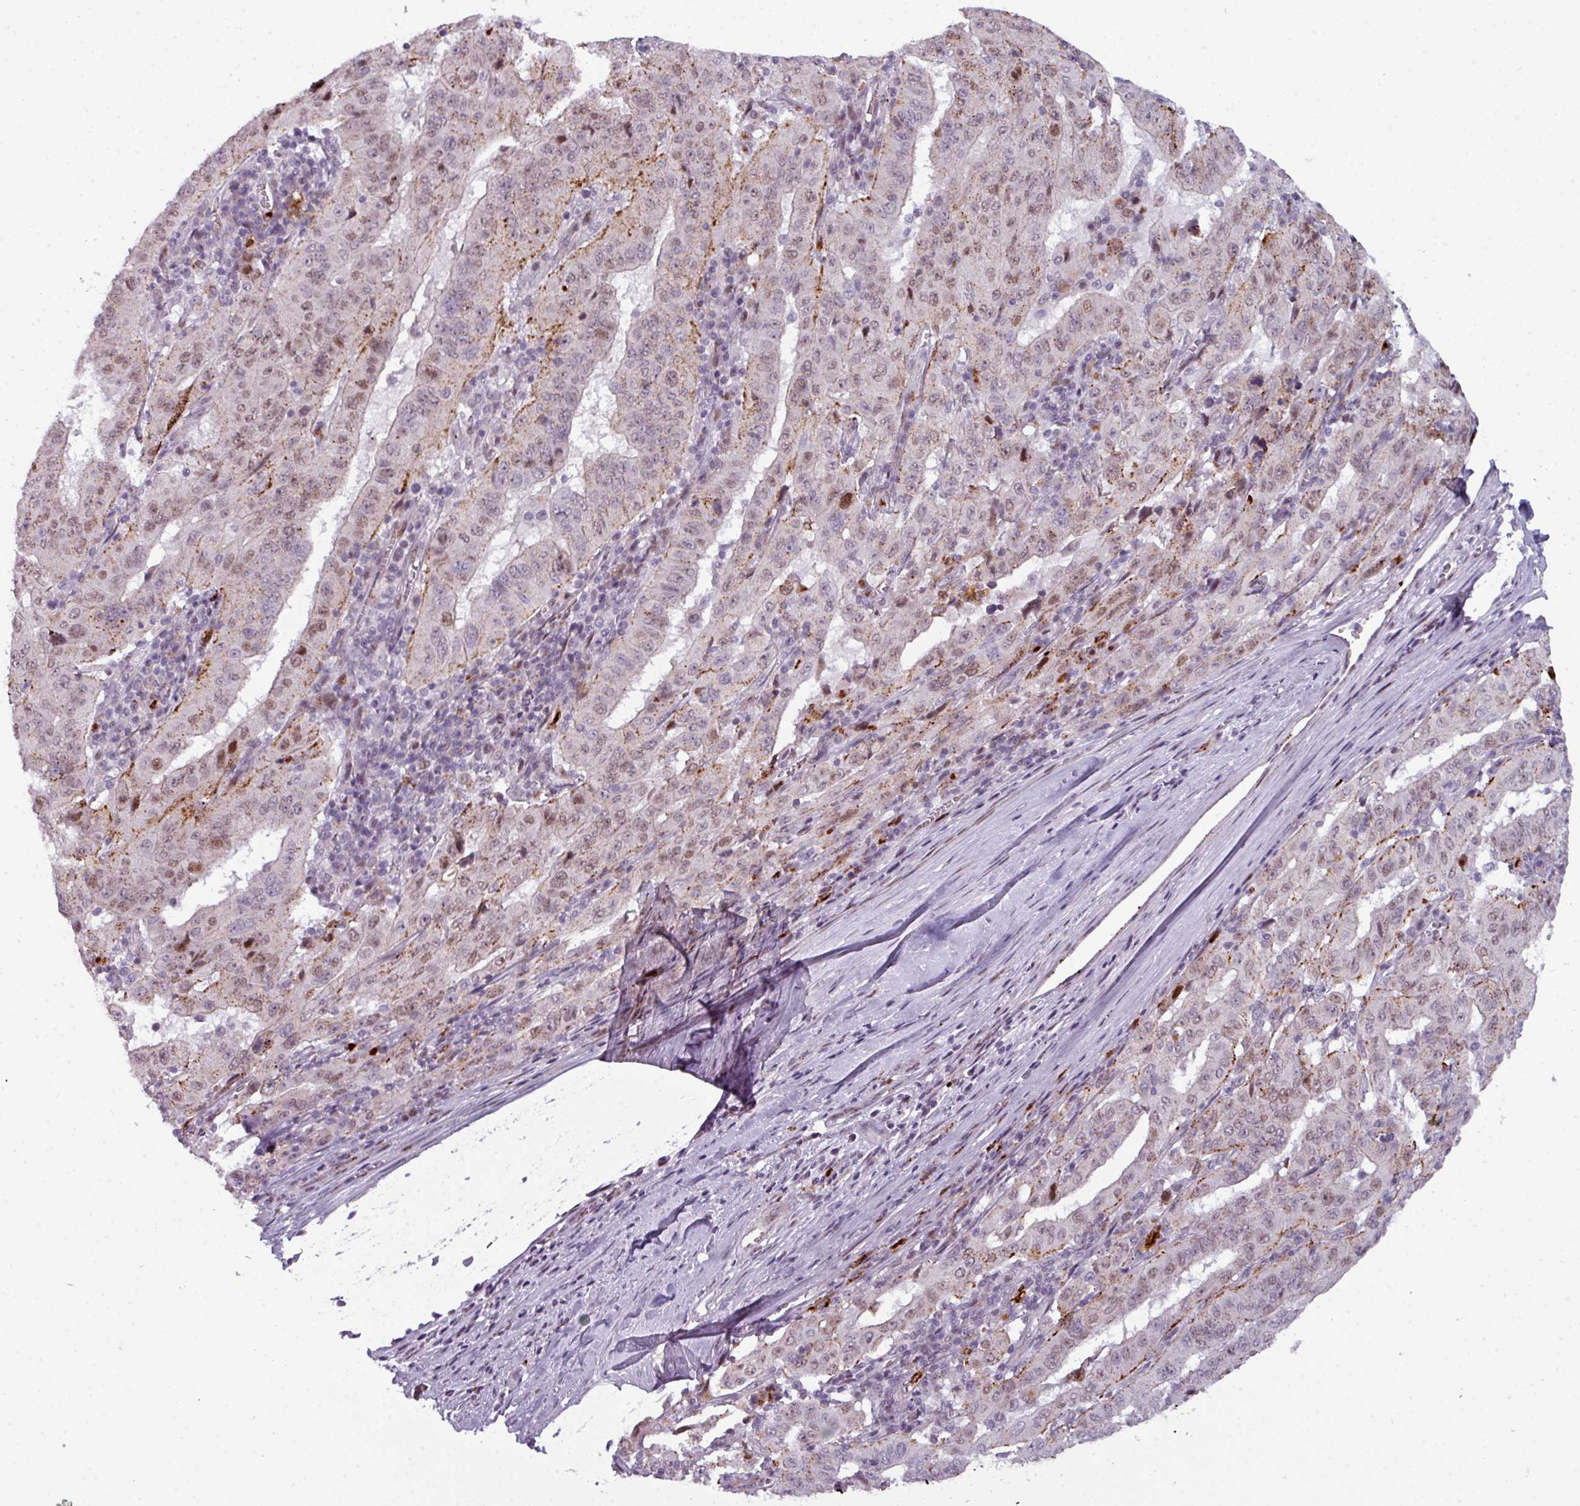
{"staining": {"intensity": "weak", "quantity": "<25%", "location": "nuclear"}, "tissue": "pancreatic cancer", "cell_type": "Tumor cells", "image_type": "cancer", "snomed": [{"axis": "morphology", "description": "Adenocarcinoma, NOS"}, {"axis": "topography", "description": "Pancreas"}], "caption": "Pancreatic cancer was stained to show a protein in brown. There is no significant staining in tumor cells.", "gene": "TMEFF1", "patient": {"sex": "male", "age": 63}}